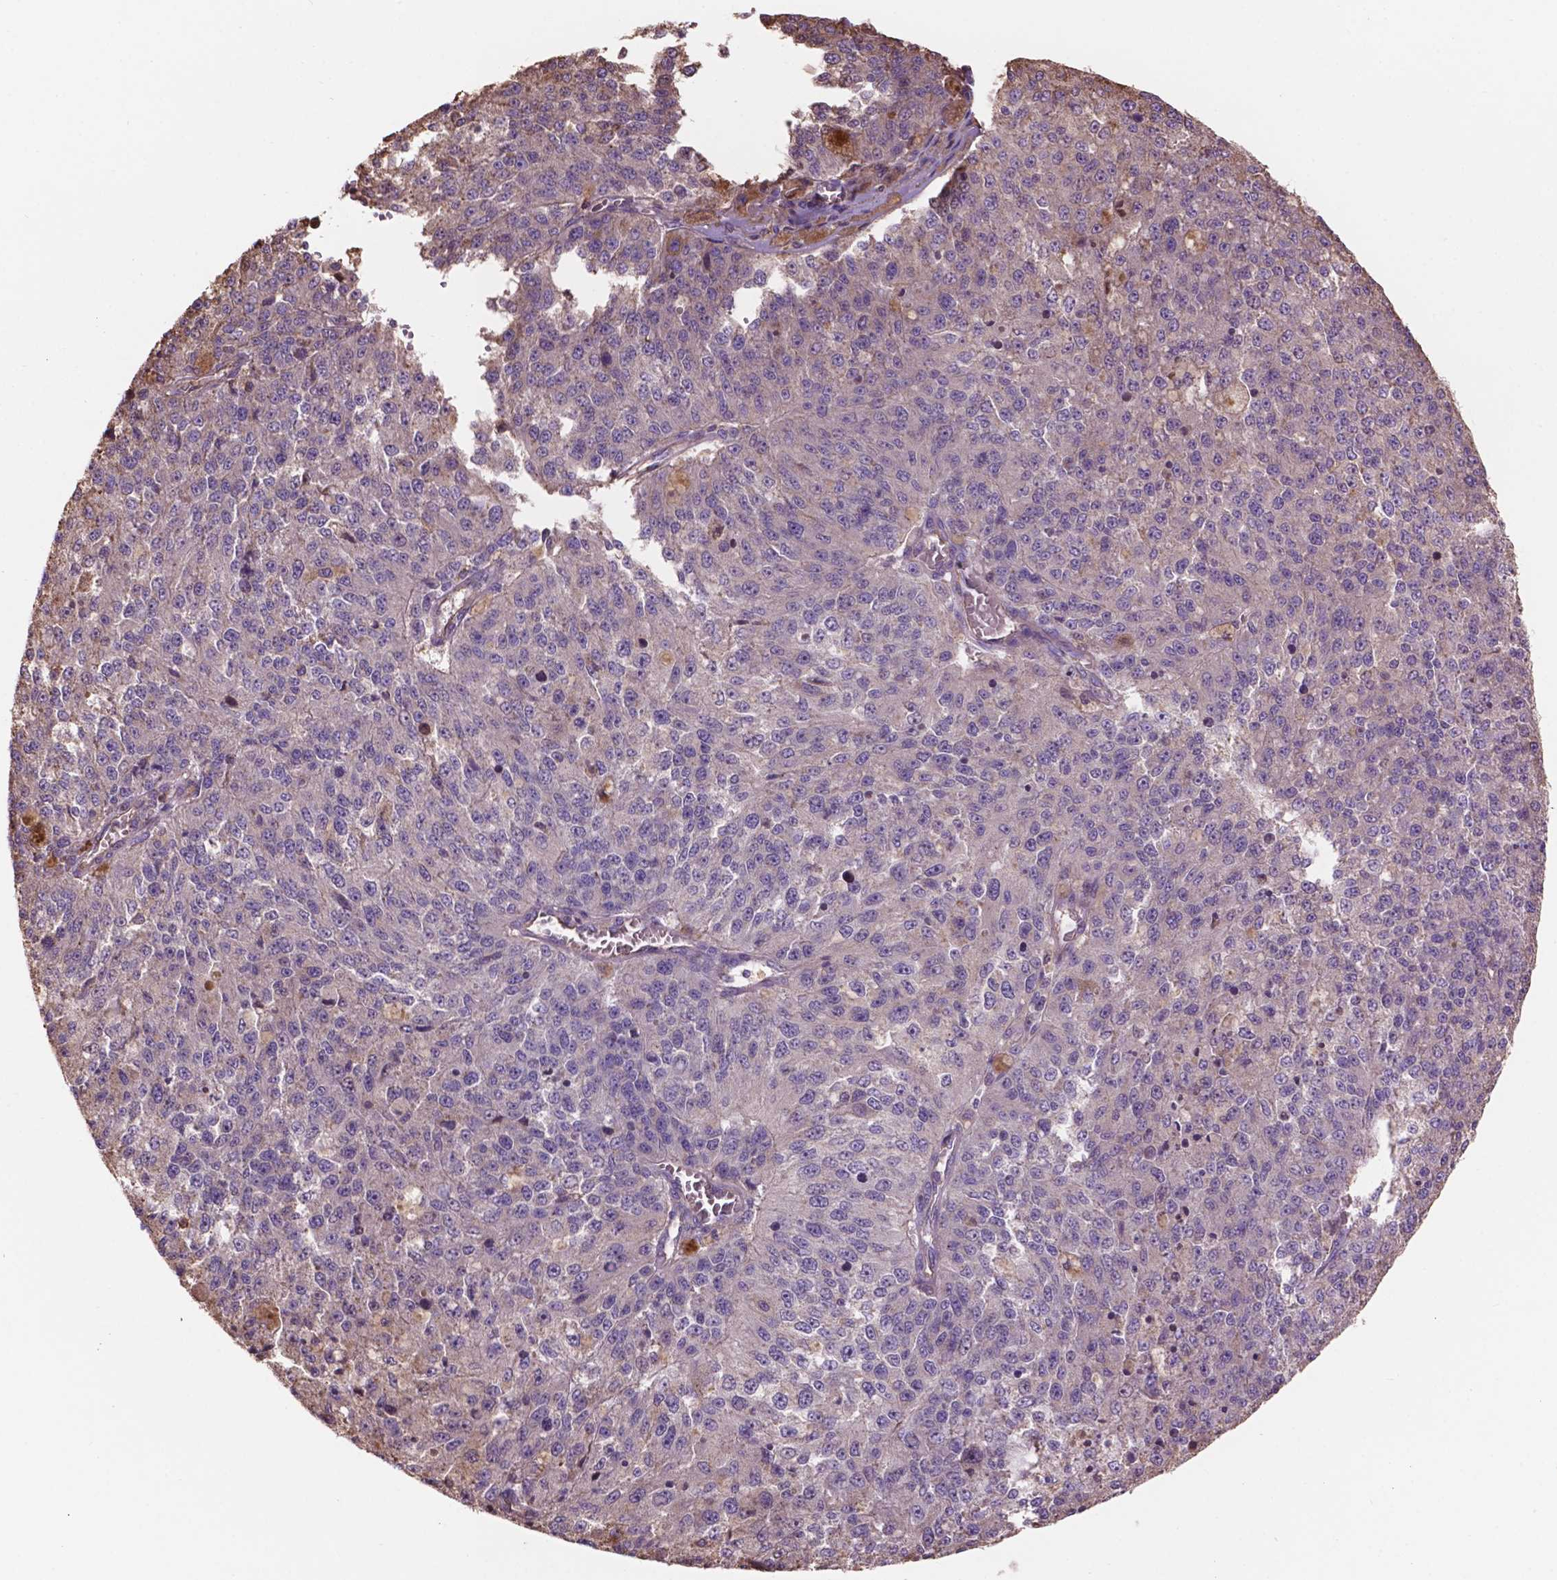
{"staining": {"intensity": "negative", "quantity": "none", "location": "none"}, "tissue": "melanoma", "cell_type": "Tumor cells", "image_type": "cancer", "snomed": [{"axis": "morphology", "description": "Malignant melanoma, Metastatic site"}, {"axis": "topography", "description": "Lymph node"}], "caption": "IHC image of human melanoma stained for a protein (brown), which shows no expression in tumor cells.", "gene": "NIPA2", "patient": {"sex": "female", "age": 64}}